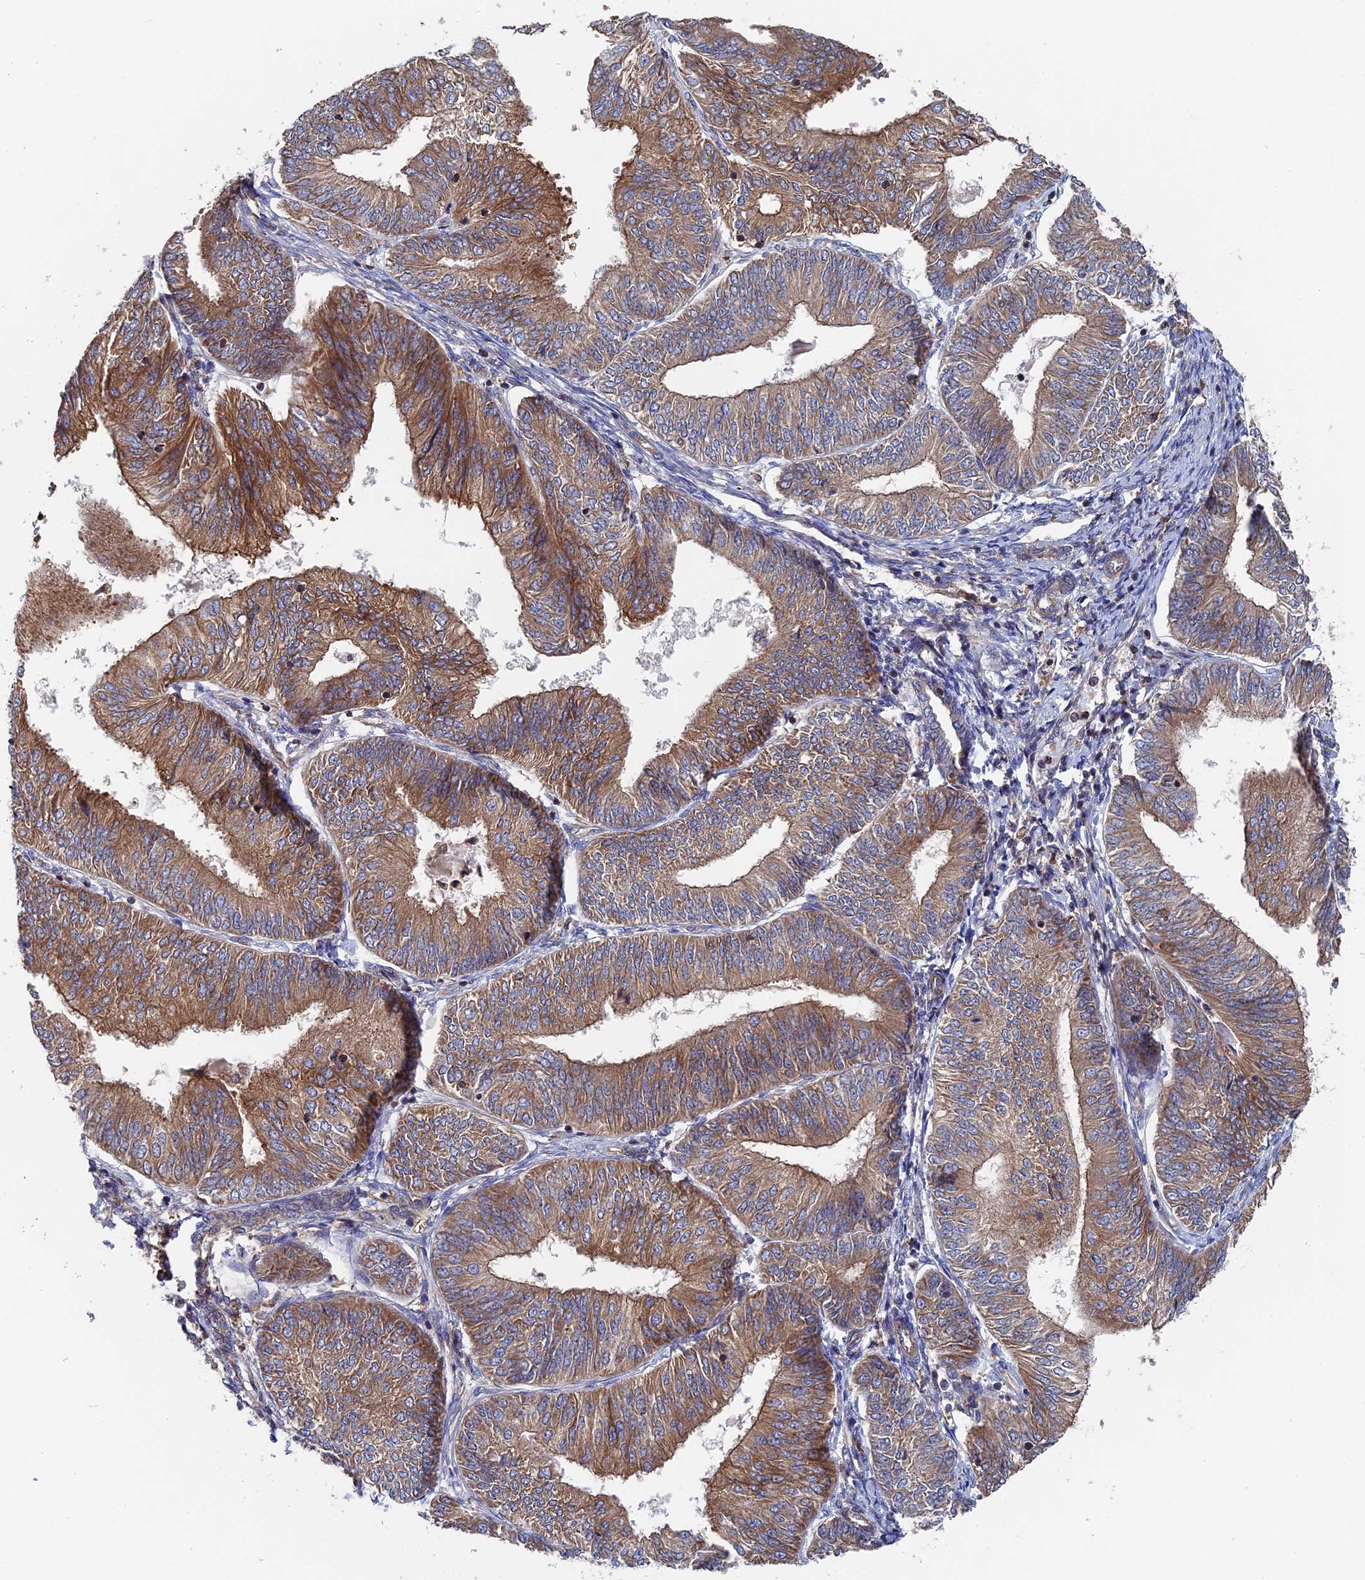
{"staining": {"intensity": "moderate", "quantity": ">75%", "location": "cytoplasmic/membranous"}, "tissue": "endometrial cancer", "cell_type": "Tumor cells", "image_type": "cancer", "snomed": [{"axis": "morphology", "description": "Adenocarcinoma, NOS"}, {"axis": "topography", "description": "Endometrium"}], "caption": "Protein expression analysis of endometrial cancer displays moderate cytoplasmic/membranous expression in approximately >75% of tumor cells. (Stains: DAB in brown, nuclei in blue, Microscopy: brightfield microscopy at high magnification).", "gene": "DNAJC3", "patient": {"sex": "female", "age": 58}}